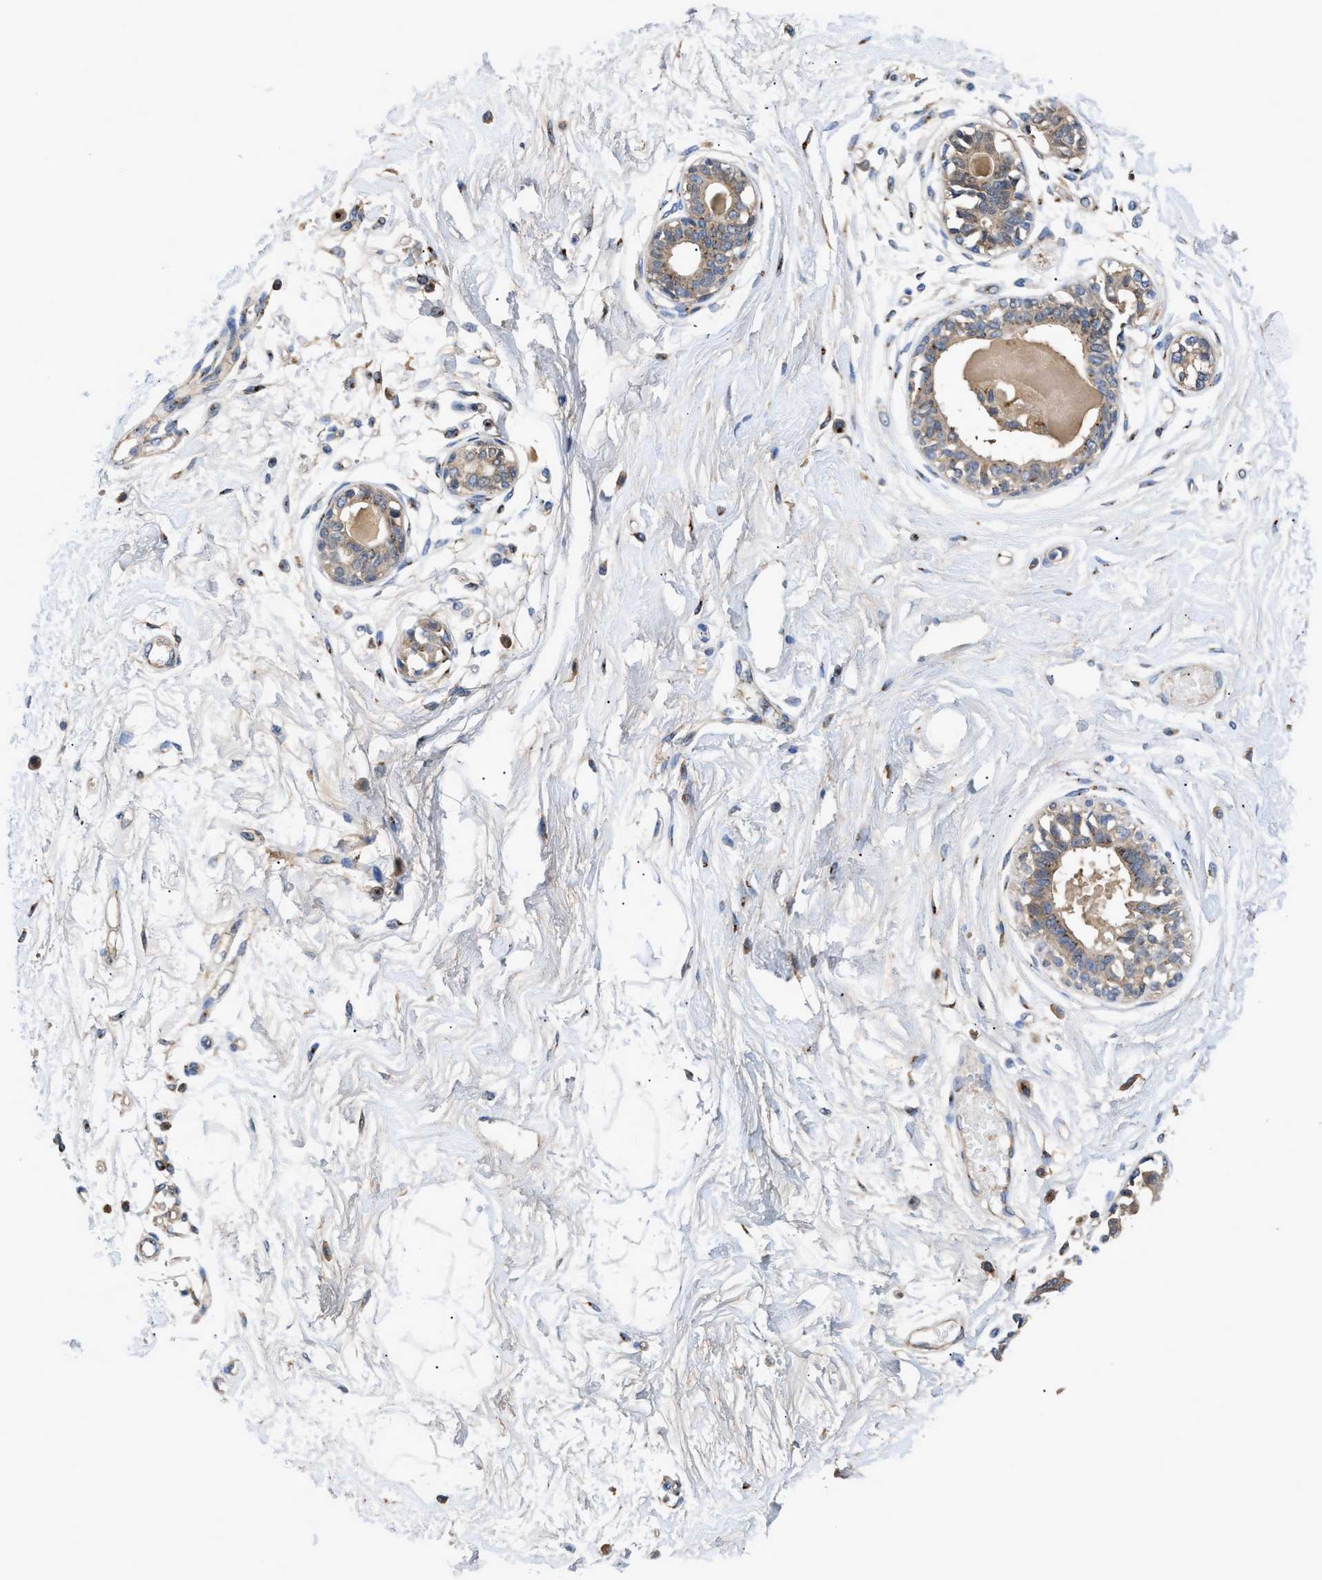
{"staining": {"intensity": "negative", "quantity": "none", "location": "none"}, "tissue": "breast", "cell_type": "Adipocytes", "image_type": "normal", "snomed": [{"axis": "morphology", "description": "Normal tissue, NOS"}, {"axis": "topography", "description": "Breast"}], "caption": "This micrograph is of benign breast stained with immunohistochemistry (IHC) to label a protein in brown with the nuclei are counter-stained blue. There is no positivity in adipocytes.", "gene": "SIK2", "patient": {"sex": "female", "age": 45}}